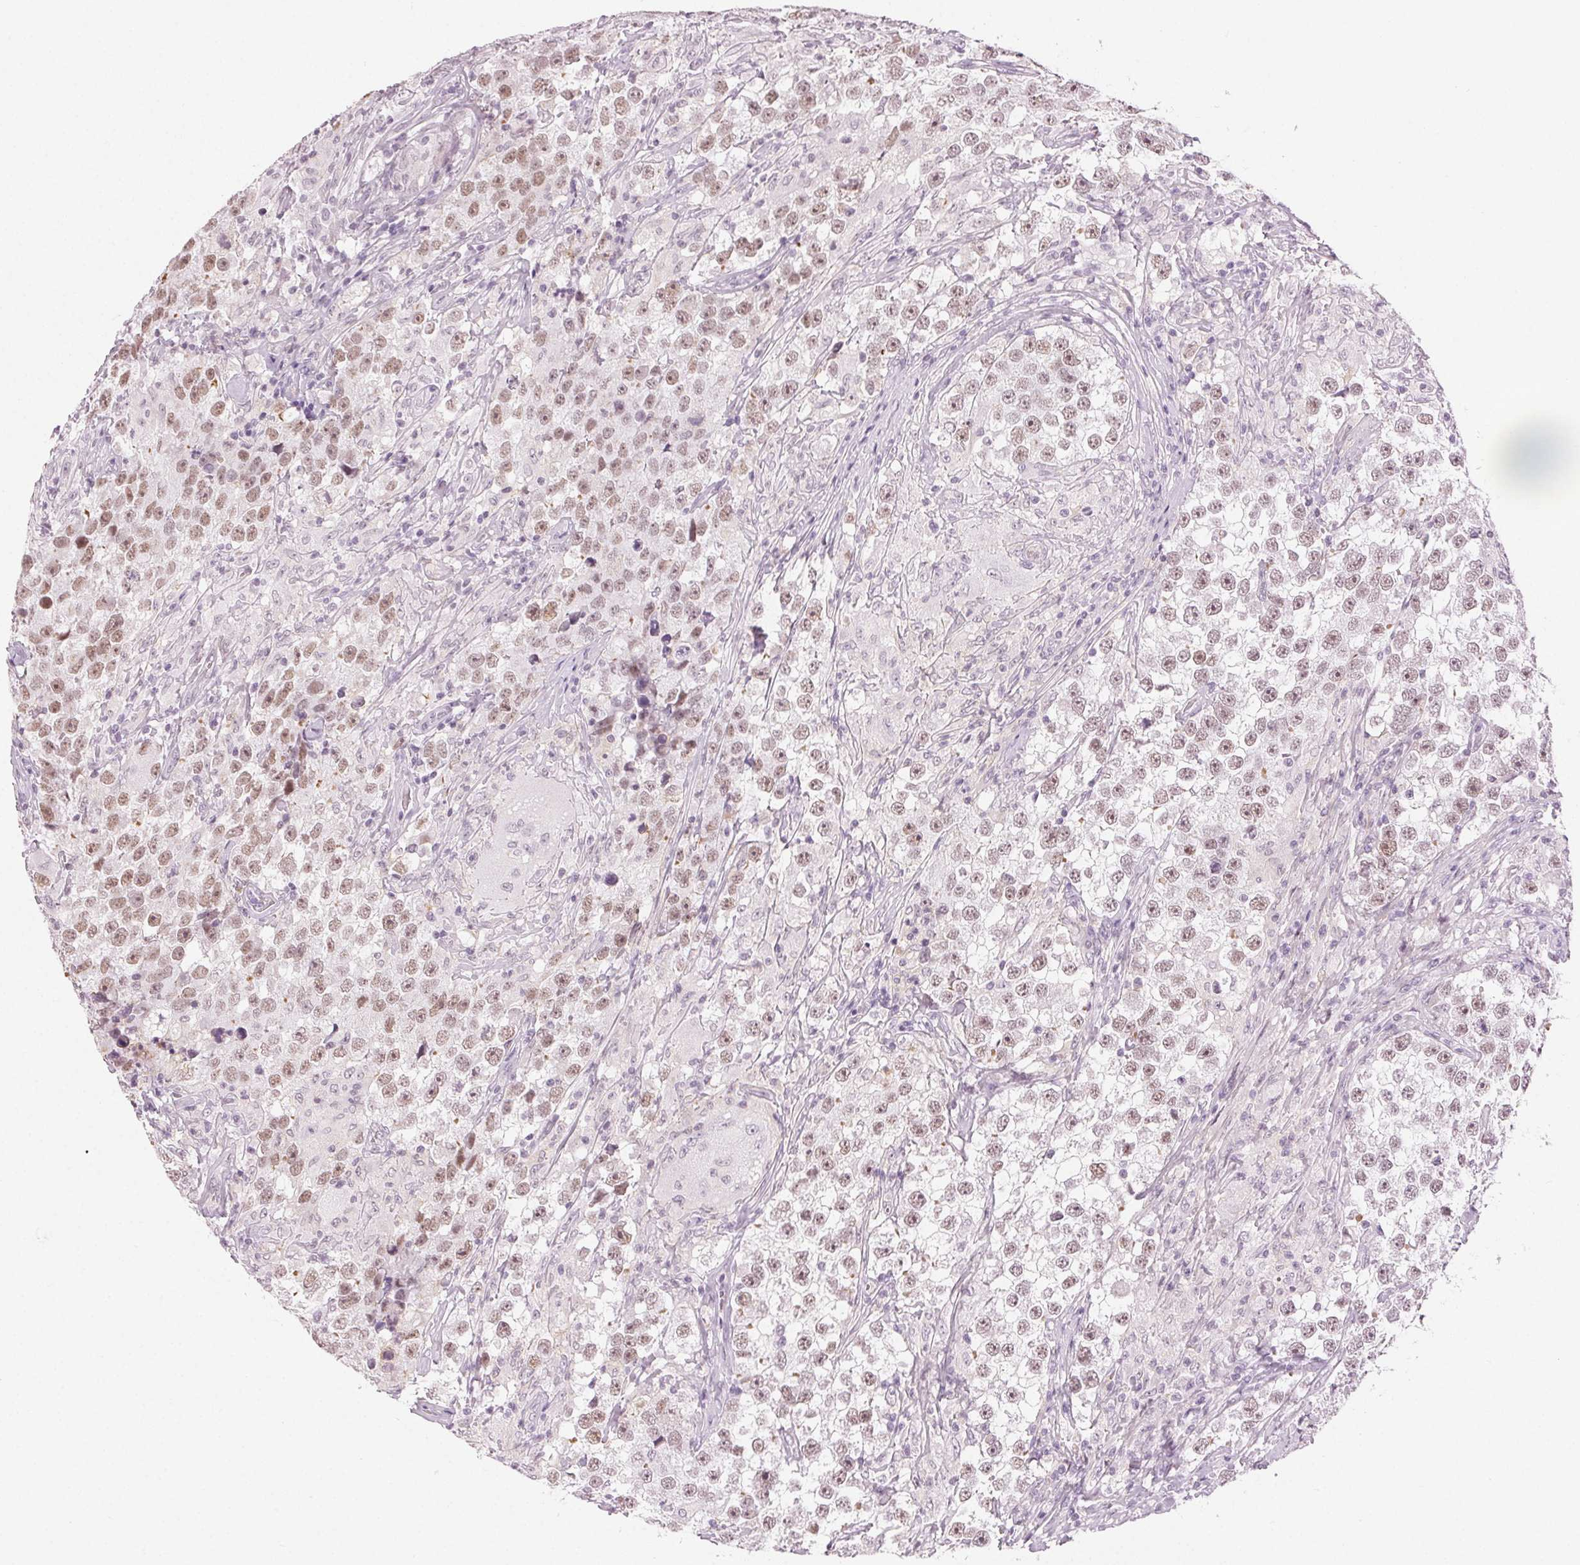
{"staining": {"intensity": "weak", "quantity": ">75%", "location": "nuclear"}, "tissue": "testis cancer", "cell_type": "Tumor cells", "image_type": "cancer", "snomed": [{"axis": "morphology", "description": "Seminoma, NOS"}, {"axis": "topography", "description": "Testis"}], "caption": "Tumor cells show weak nuclear positivity in about >75% of cells in seminoma (testis).", "gene": "AIF1L", "patient": {"sex": "male", "age": 46}}